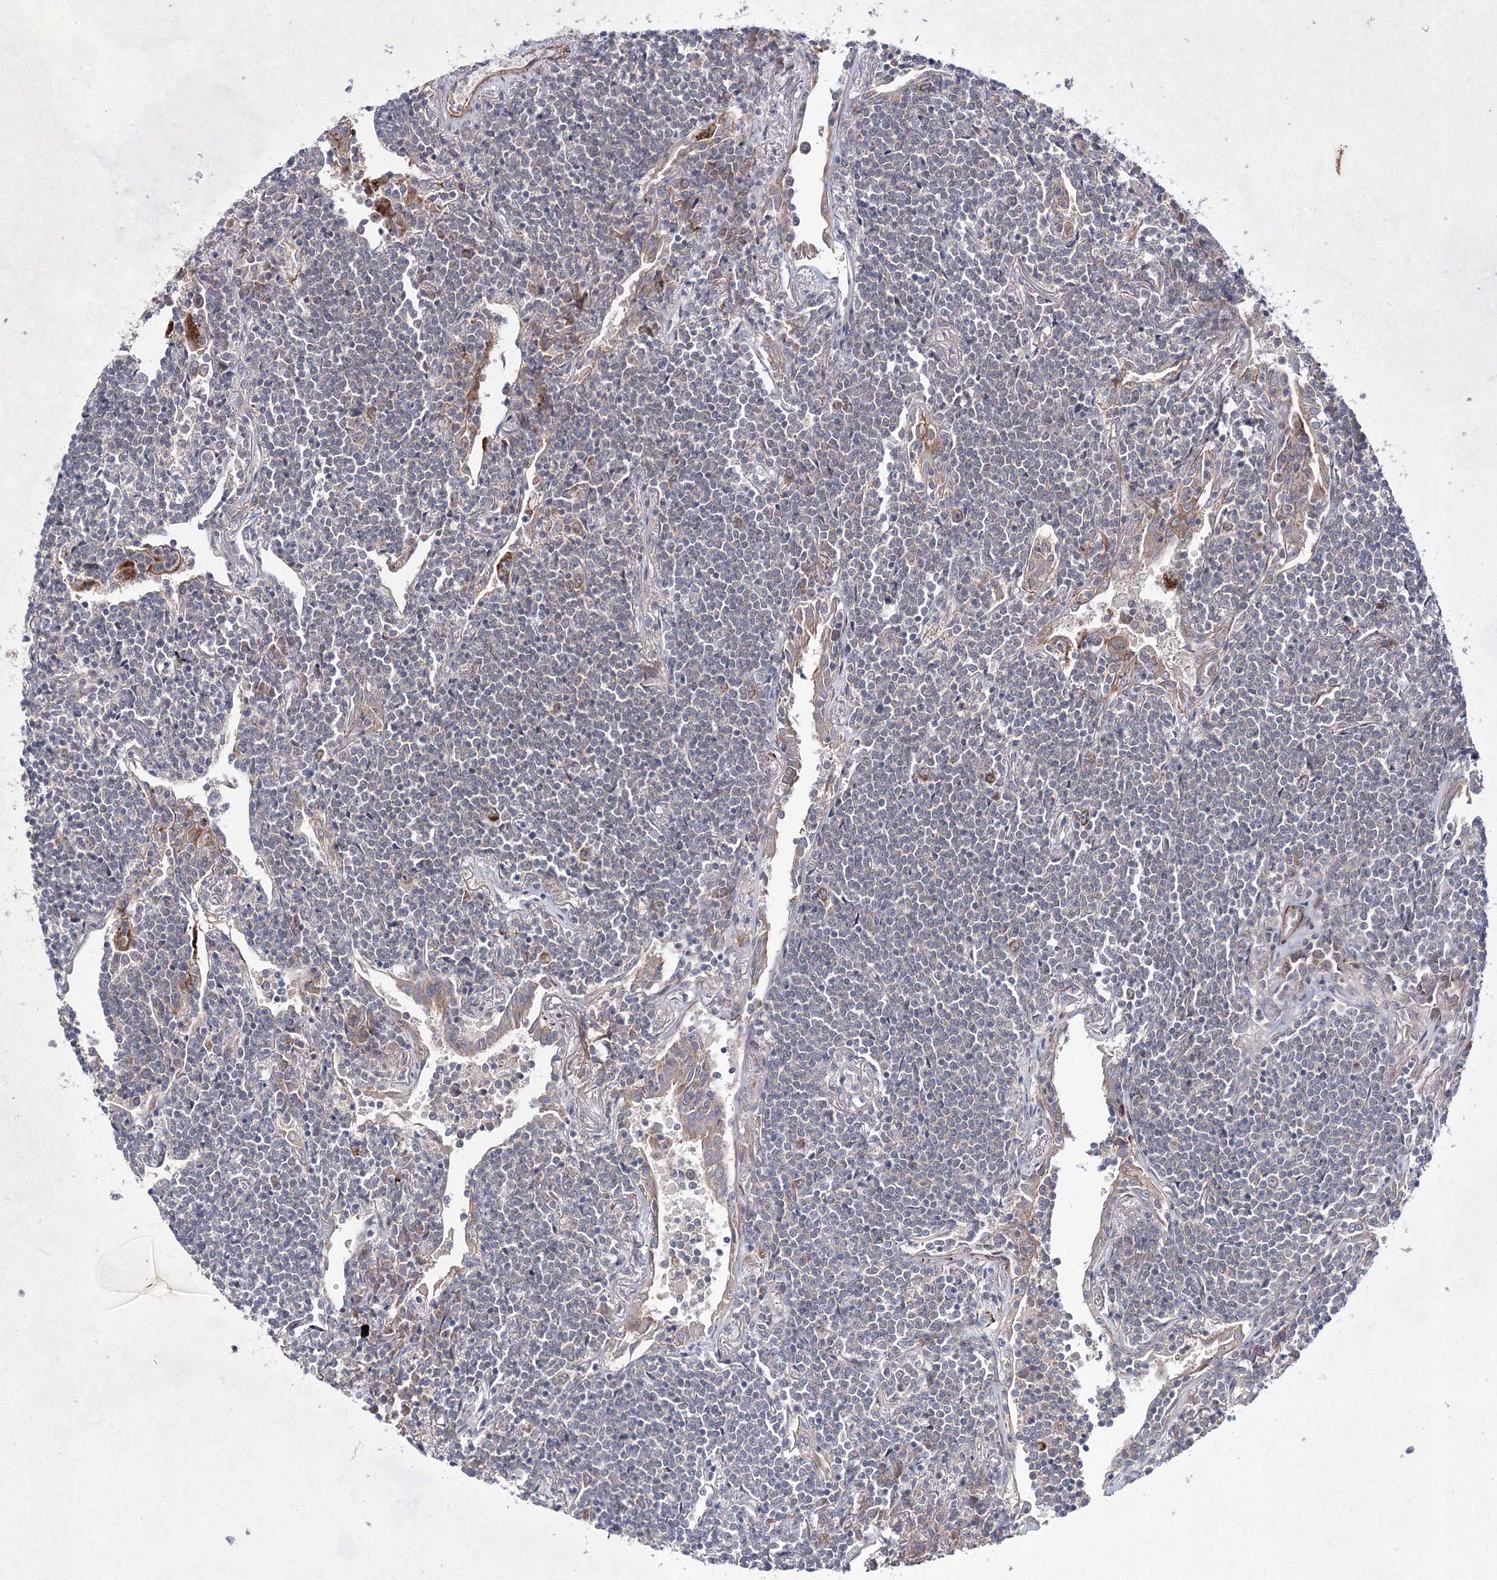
{"staining": {"intensity": "negative", "quantity": "none", "location": "none"}, "tissue": "lymphoma", "cell_type": "Tumor cells", "image_type": "cancer", "snomed": [{"axis": "morphology", "description": "Malignant lymphoma, non-Hodgkin's type, Low grade"}, {"axis": "topography", "description": "Lung"}], "caption": "The histopathology image exhibits no significant positivity in tumor cells of lymphoma. The staining was performed using DAB to visualize the protein expression in brown, while the nuclei were stained in blue with hematoxylin (Magnification: 20x).", "gene": "GFM1", "patient": {"sex": "female", "age": 71}}